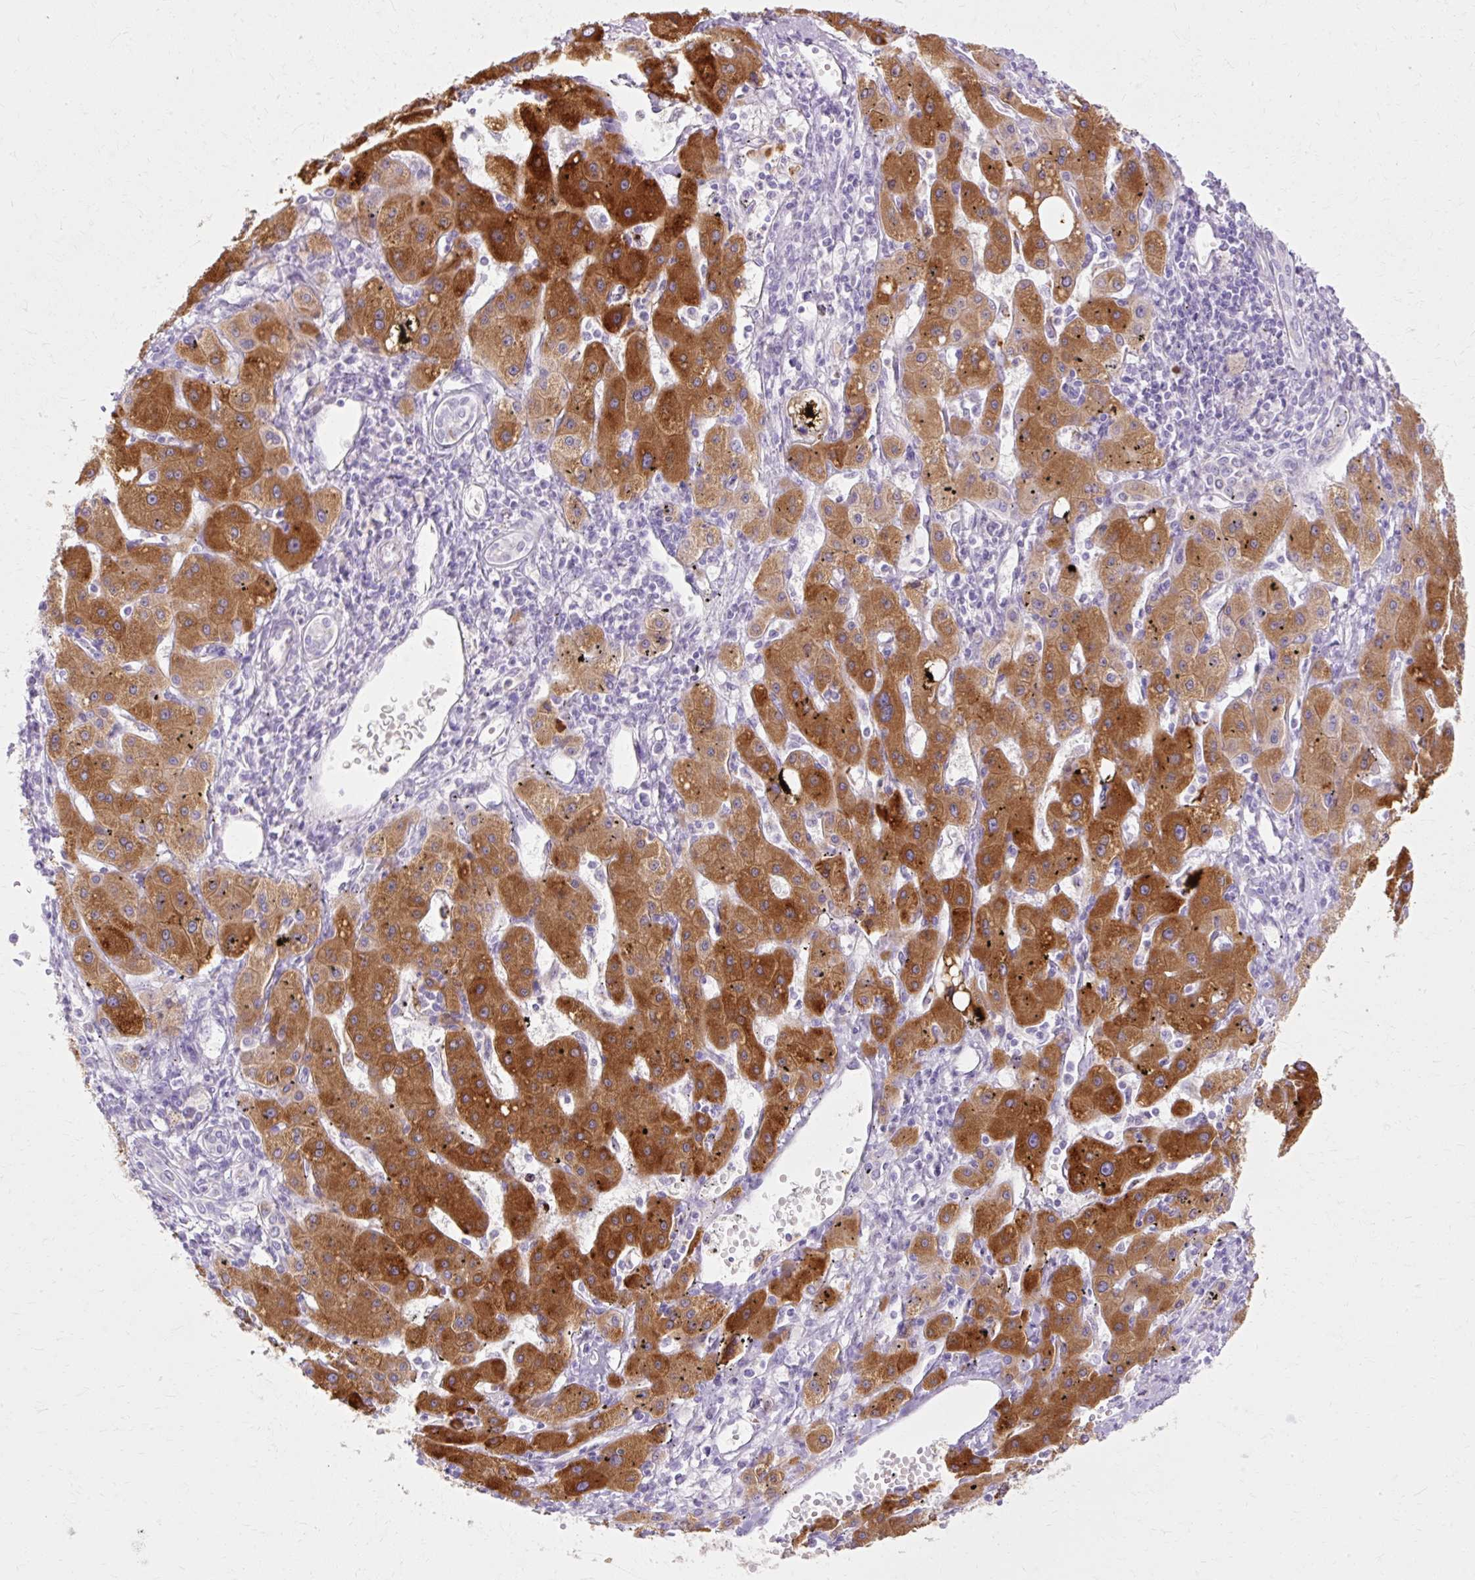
{"staining": {"intensity": "strong", "quantity": ">75%", "location": "cytoplasmic/membranous"}, "tissue": "liver cancer", "cell_type": "Tumor cells", "image_type": "cancer", "snomed": [{"axis": "morphology", "description": "Carcinoma, Hepatocellular, NOS"}, {"axis": "topography", "description": "Liver"}], "caption": "Brown immunohistochemical staining in human hepatocellular carcinoma (liver) demonstrates strong cytoplasmic/membranous expression in about >75% of tumor cells.", "gene": "HSD11B1", "patient": {"sex": "male", "age": 72}}